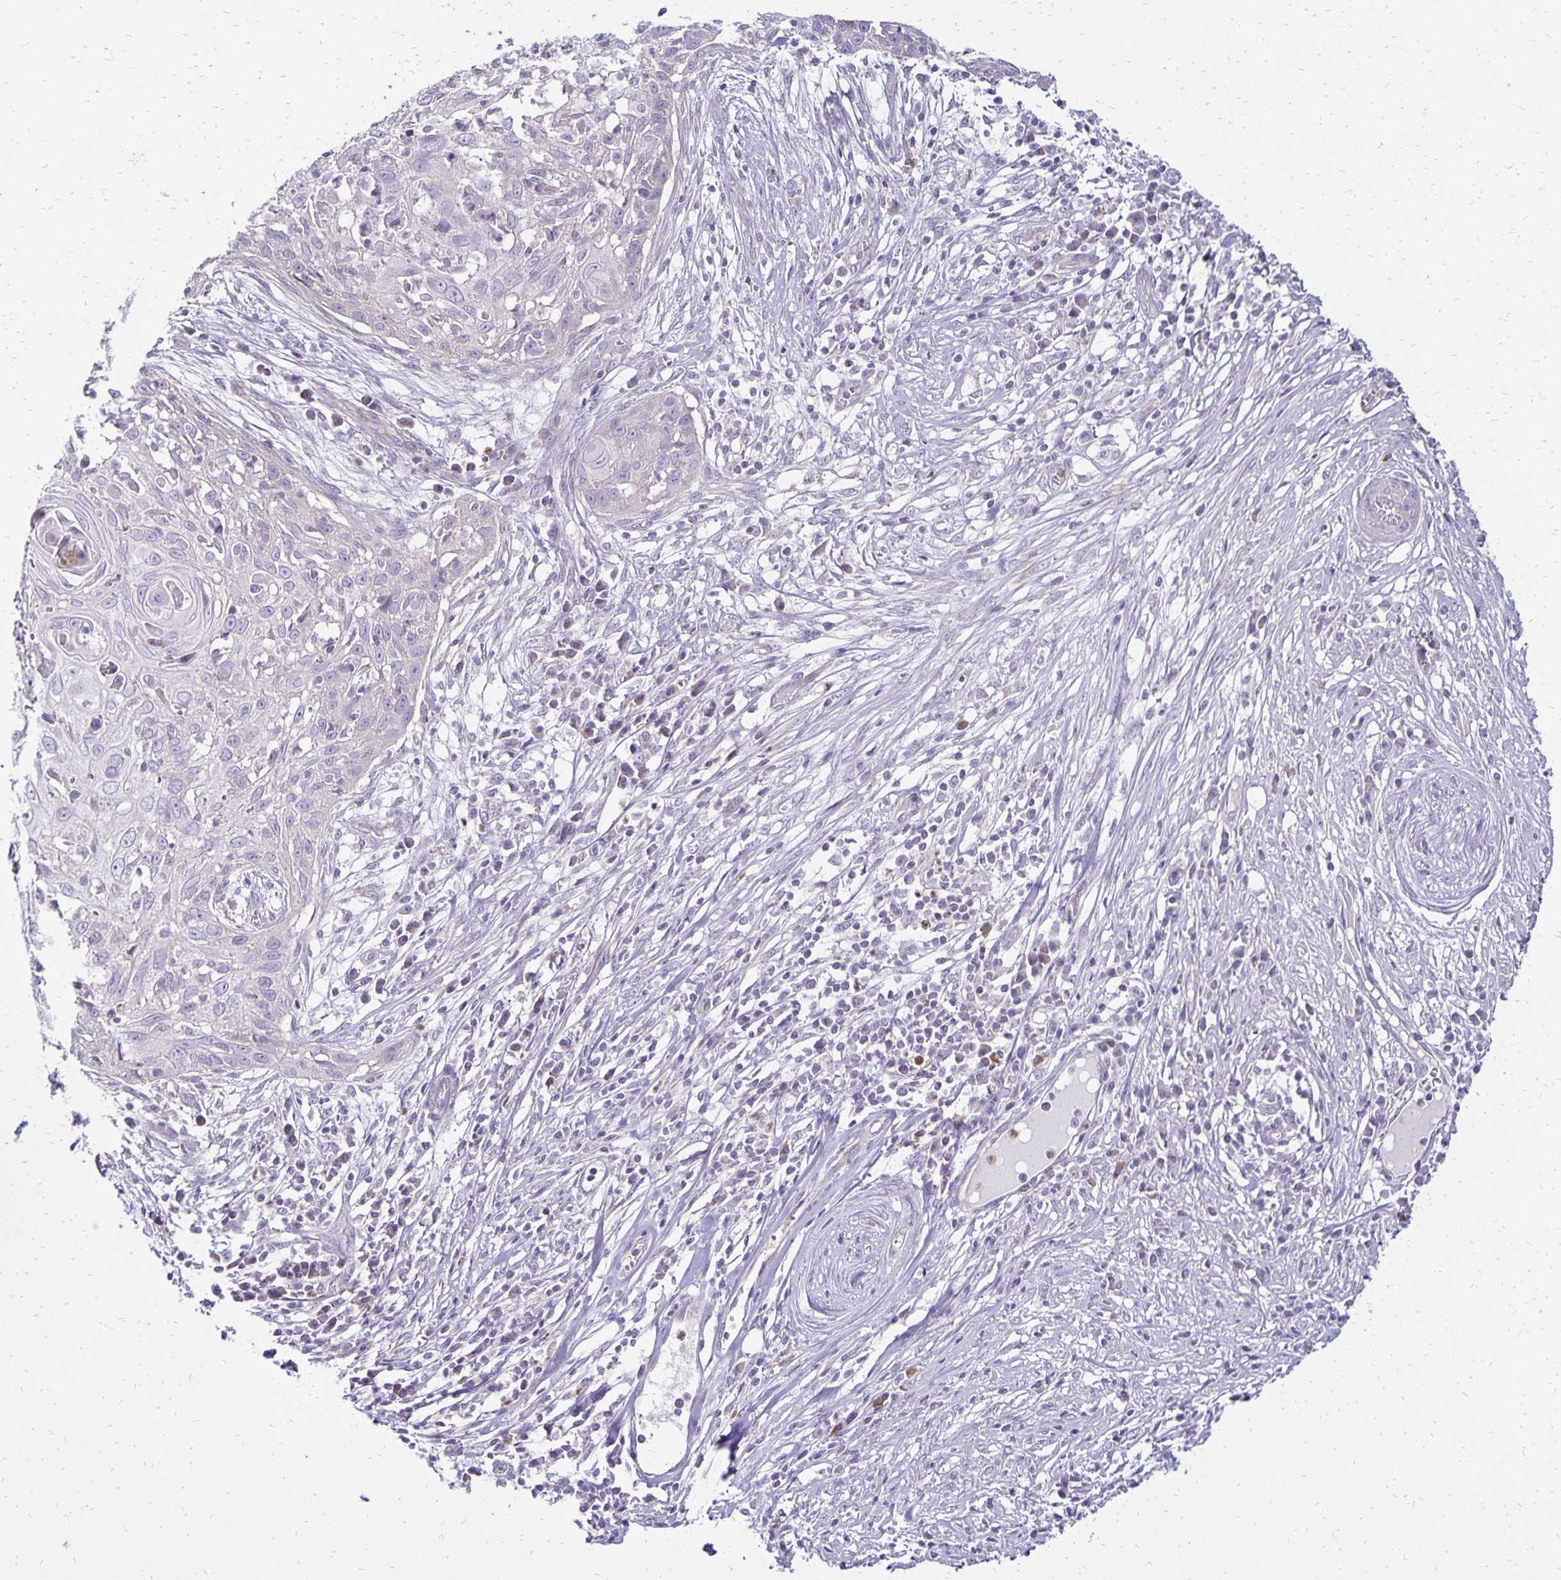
{"staining": {"intensity": "negative", "quantity": "none", "location": "none"}, "tissue": "skin cancer", "cell_type": "Tumor cells", "image_type": "cancer", "snomed": [{"axis": "morphology", "description": "Squamous cell carcinoma, NOS"}, {"axis": "topography", "description": "Skin"}, {"axis": "topography", "description": "Vulva"}], "caption": "Tumor cells are negative for brown protein staining in squamous cell carcinoma (skin).", "gene": "FN3K", "patient": {"sex": "female", "age": 83}}